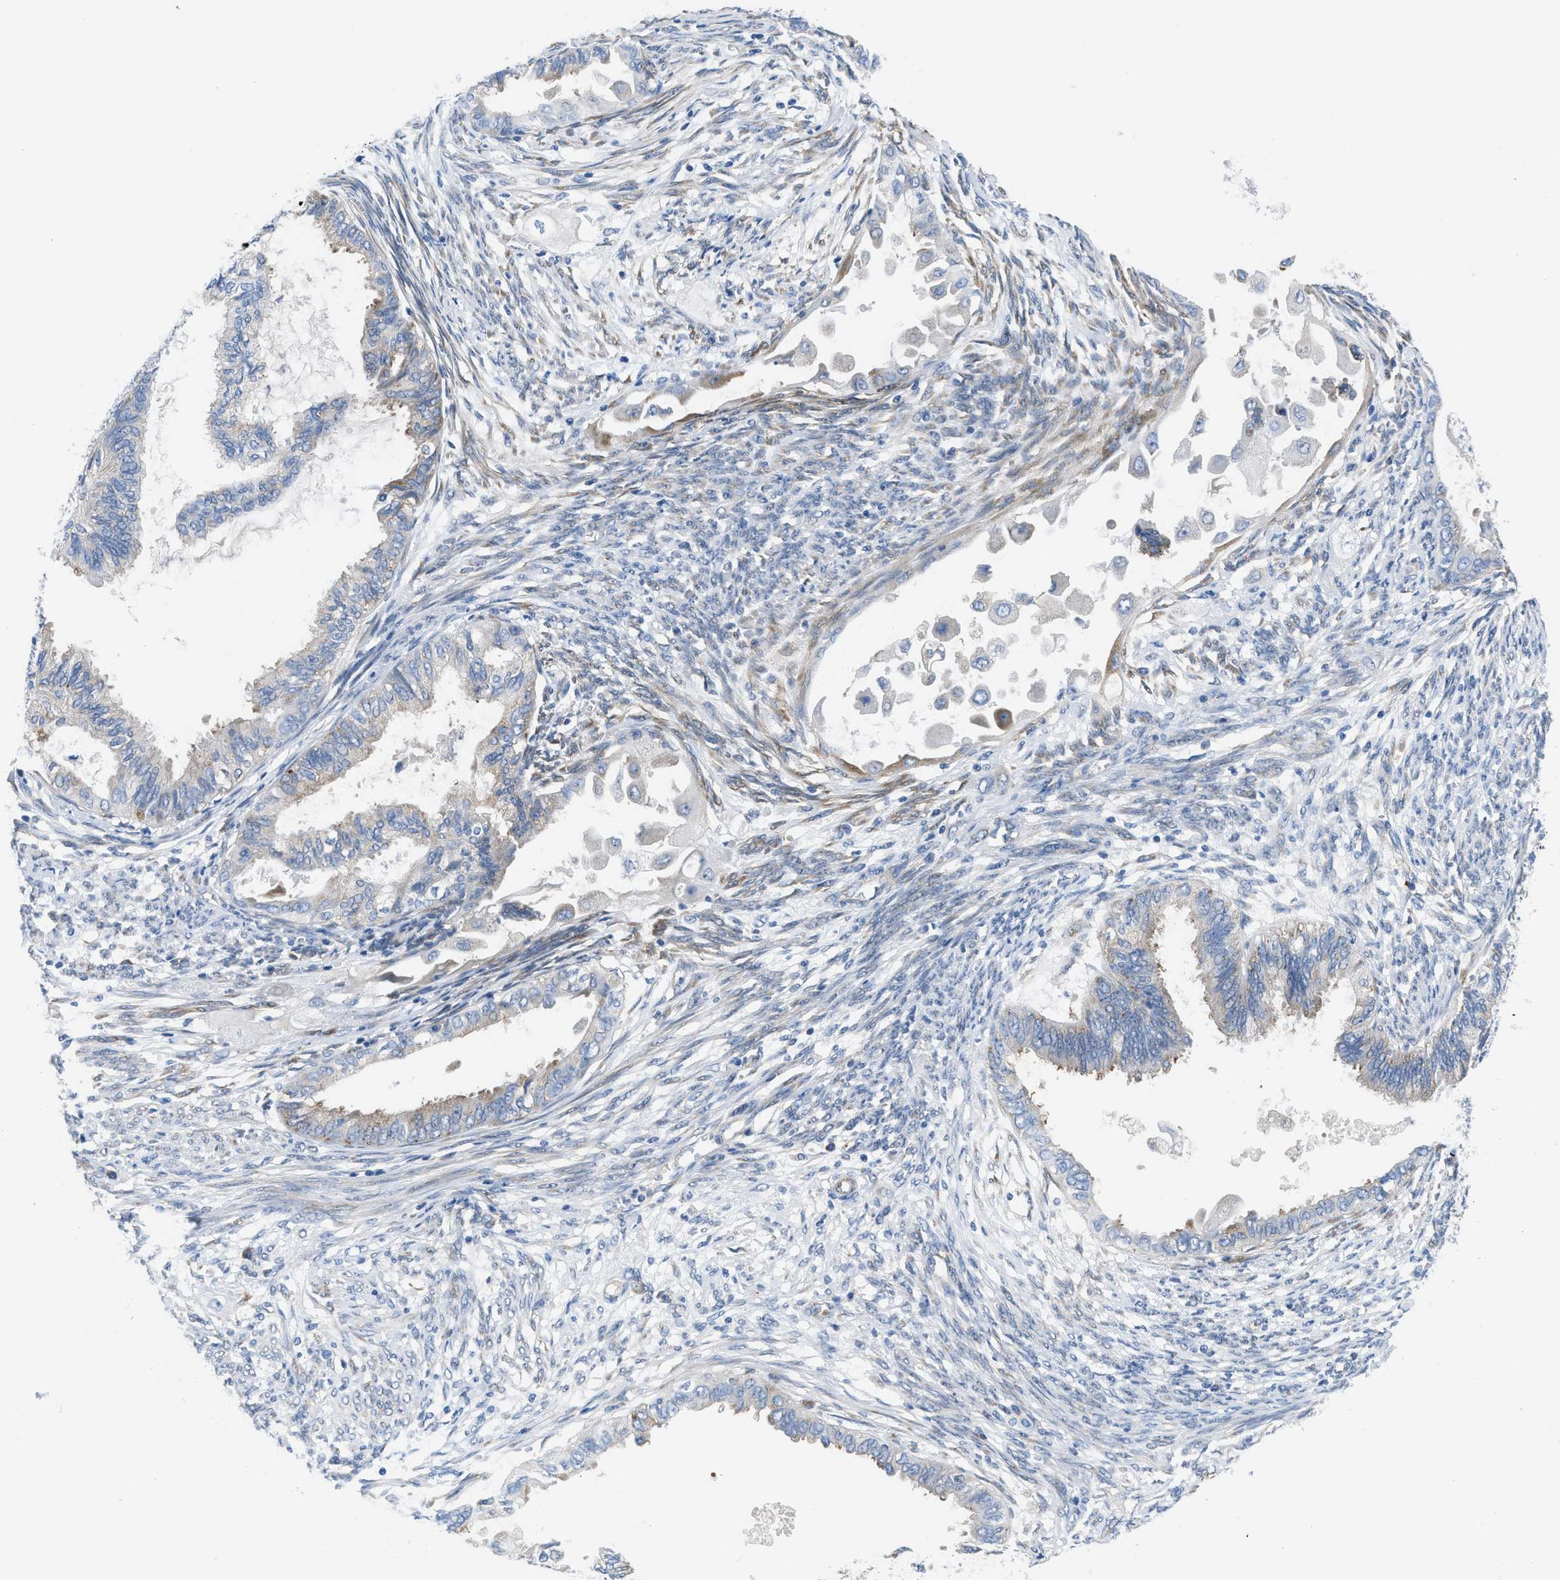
{"staining": {"intensity": "weak", "quantity": "<25%", "location": "cytoplasmic/membranous"}, "tissue": "cervical cancer", "cell_type": "Tumor cells", "image_type": "cancer", "snomed": [{"axis": "morphology", "description": "Normal tissue, NOS"}, {"axis": "morphology", "description": "Adenocarcinoma, NOS"}, {"axis": "topography", "description": "Cervix"}, {"axis": "topography", "description": "Endometrium"}], "caption": "High magnification brightfield microscopy of cervical cancer (adenocarcinoma) stained with DAB (3,3'-diaminobenzidine) (brown) and counterstained with hematoxylin (blue): tumor cells show no significant expression.", "gene": "BNC2", "patient": {"sex": "female", "age": 86}}